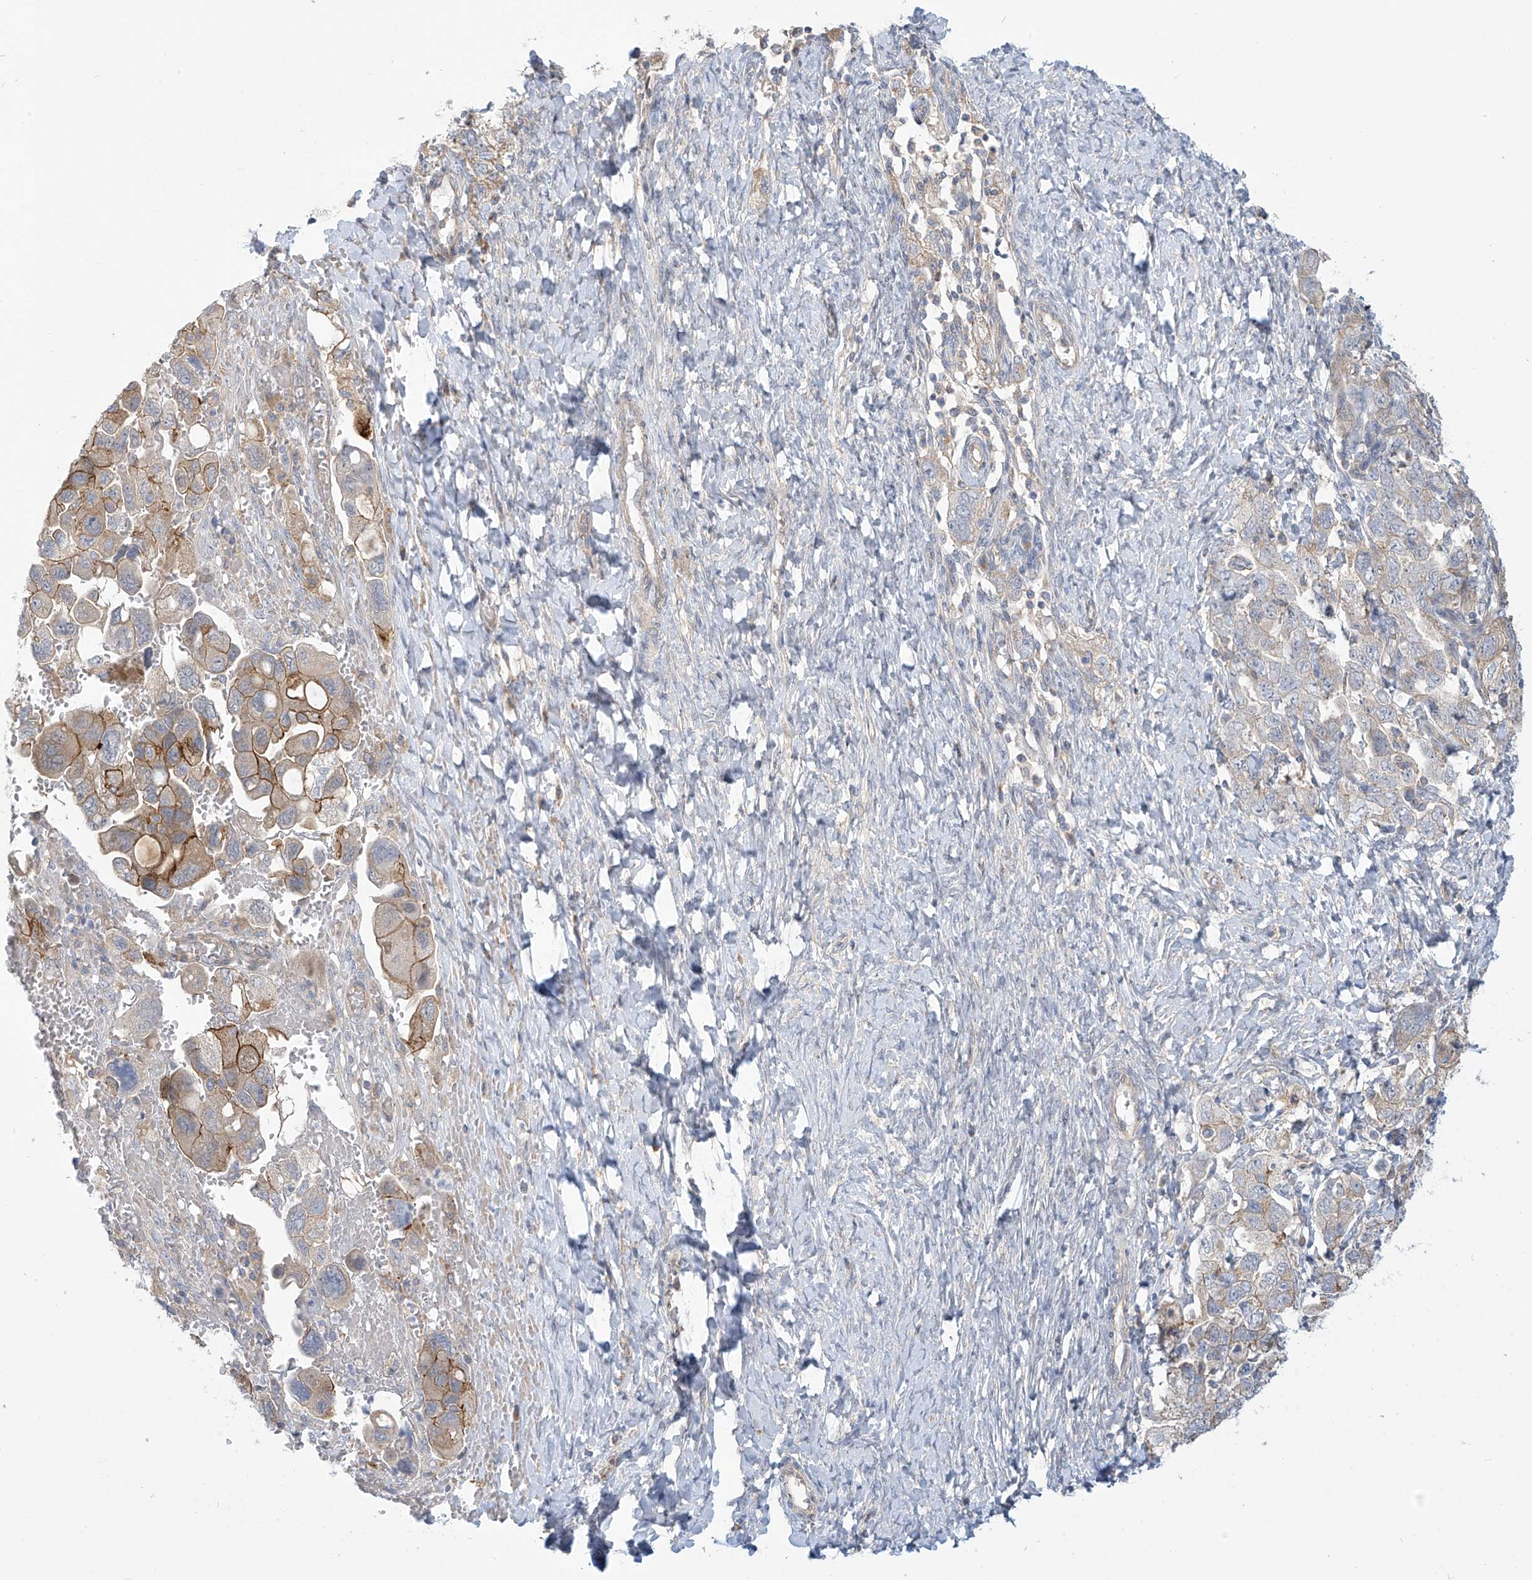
{"staining": {"intensity": "moderate", "quantity": "<25%", "location": "cytoplasmic/membranous"}, "tissue": "ovarian cancer", "cell_type": "Tumor cells", "image_type": "cancer", "snomed": [{"axis": "morphology", "description": "Carcinoma, NOS"}, {"axis": "morphology", "description": "Cystadenocarcinoma, serous, NOS"}, {"axis": "topography", "description": "Ovary"}], "caption": "Immunohistochemistry (IHC) micrograph of ovarian serous cystadenocarcinoma stained for a protein (brown), which shows low levels of moderate cytoplasmic/membranous staining in about <25% of tumor cells.", "gene": "ADAT2", "patient": {"sex": "female", "age": 69}}